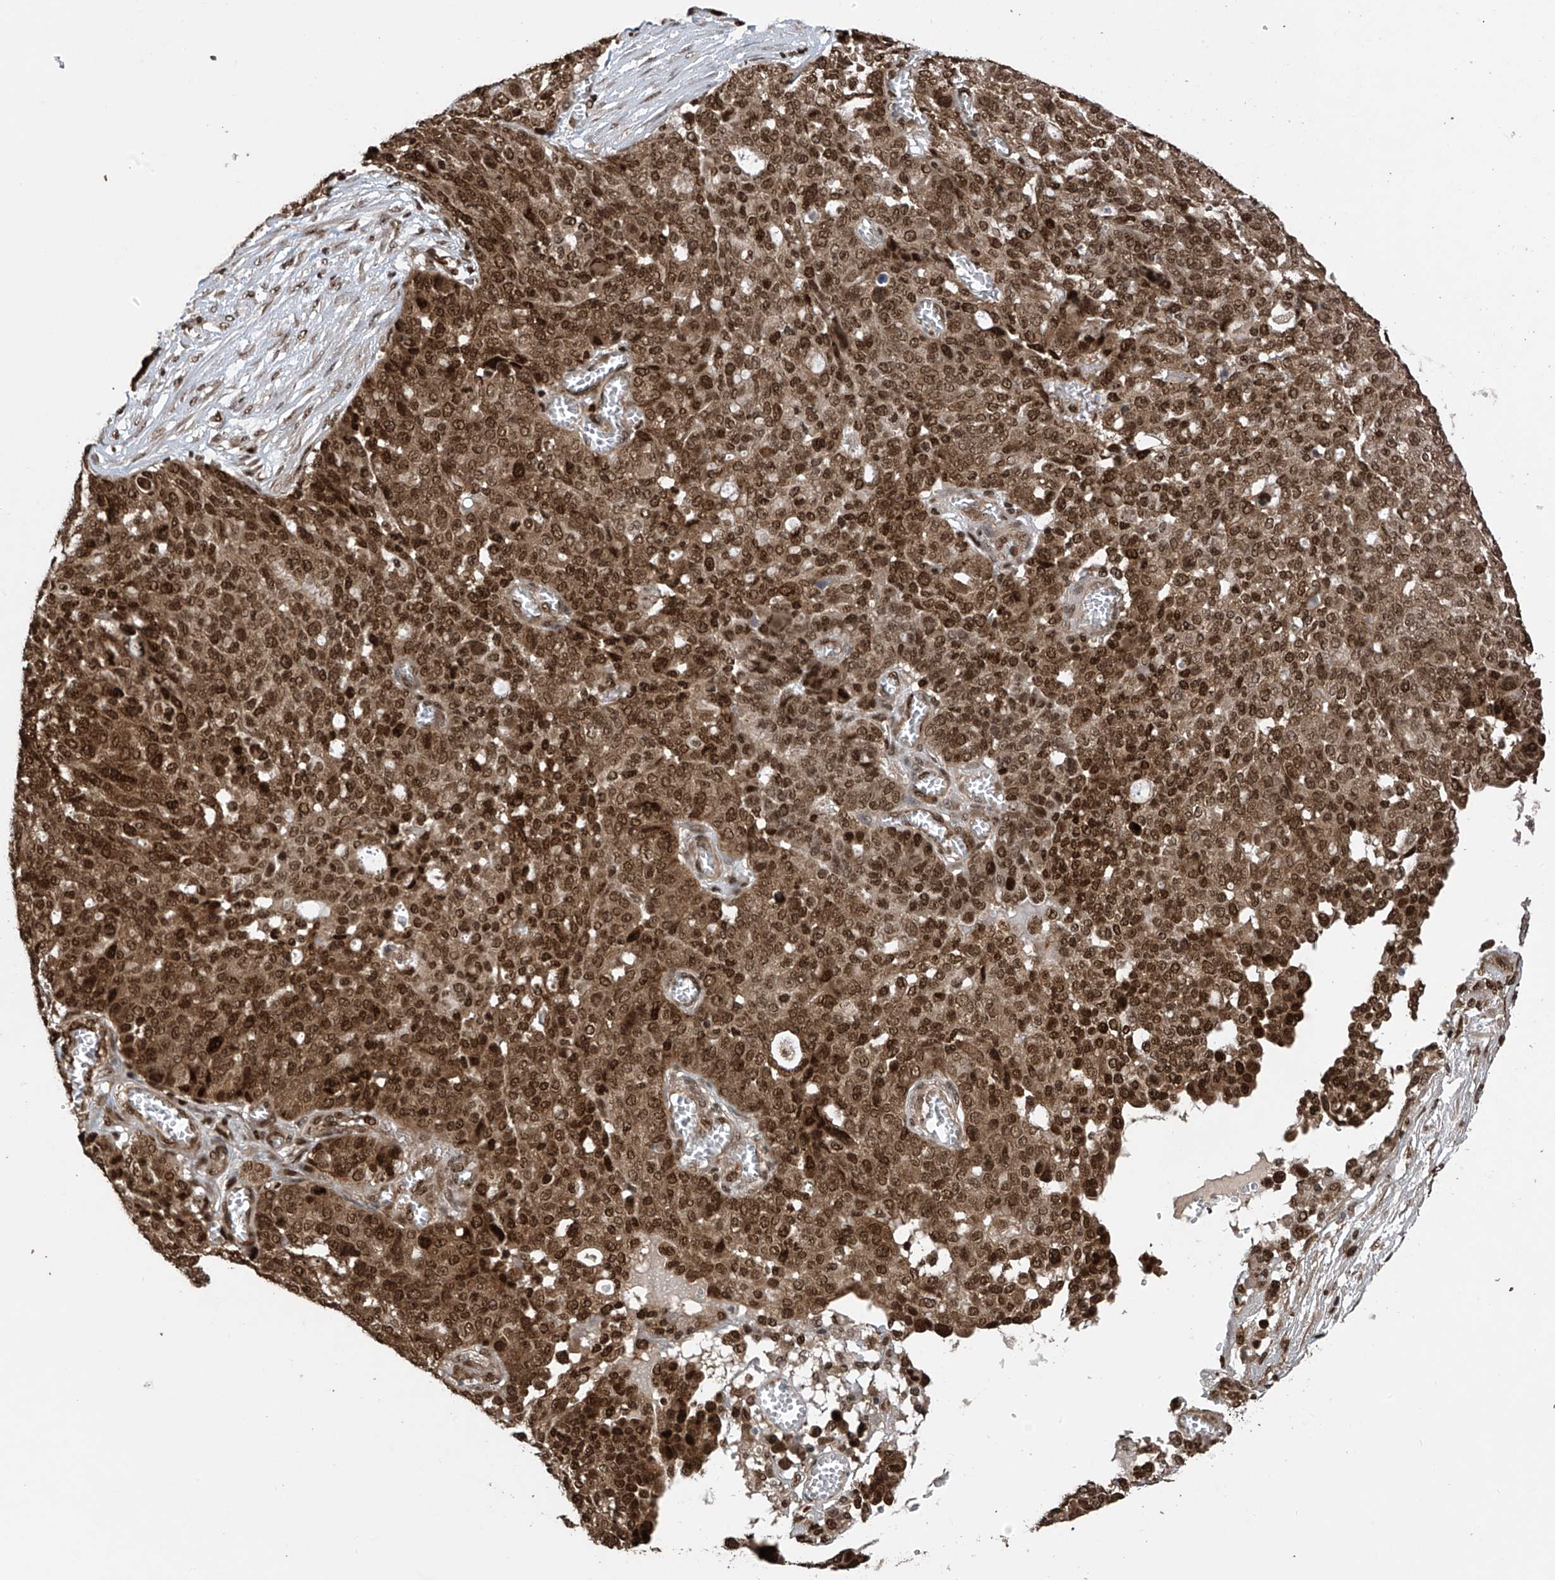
{"staining": {"intensity": "strong", "quantity": ">75%", "location": "cytoplasmic/membranous,nuclear"}, "tissue": "ovarian cancer", "cell_type": "Tumor cells", "image_type": "cancer", "snomed": [{"axis": "morphology", "description": "Cystadenocarcinoma, serous, NOS"}, {"axis": "topography", "description": "Soft tissue"}, {"axis": "topography", "description": "Ovary"}], "caption": "Ovarian serous cystadenocarcinoma was stained to show a protein in brown. There is high levels of strong cytoplasmic/membranous and nuclear staining in approximately >75% of tumor cells. The protein is shown in brown color, while the nuclei are stained blue.", "gene": "DNAJC9", "patient": {"sex": "female", "age": 57}}